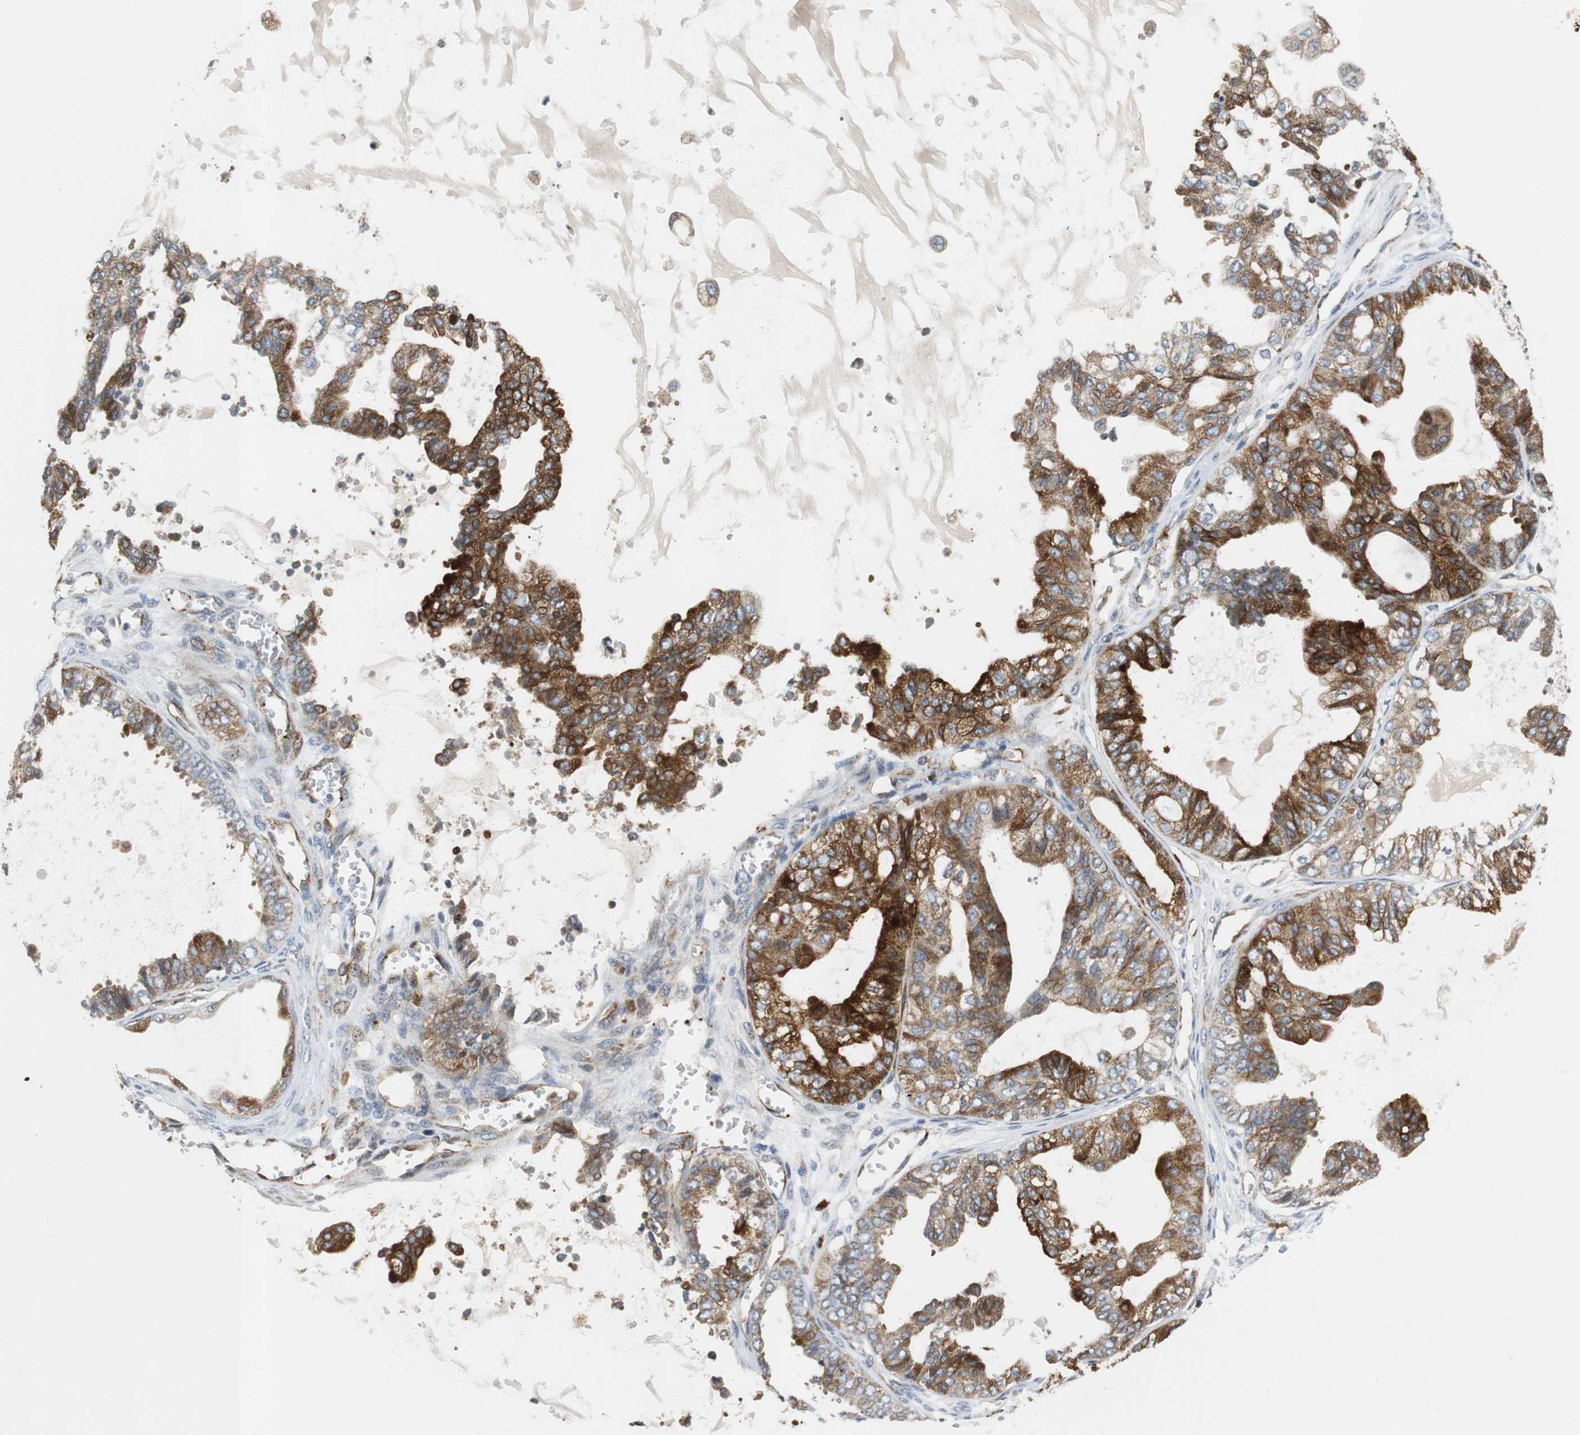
{"staining": {"intensity": "moderate", "quantity": ">75%", "location": "cytoplasmic/membranous"}, "tissue": "ovarian cancer", "cell_type": "Tumor cells", "image_type": "cancer", "snomed": [{"axis": "morphology", "description": "Carcinoma, NOS"}, {"axis": "morphology", "description": "Carcinoma, endometroid"}, {"axis": "topography", "description": "Ovary"}], "caption": "Immunohistochemistry (IHC) of human ovarian cancer shows medium levels of moderate cytoplasmic/membranous staining in about >75% of tumor cells.", "gene": "TUBA4A", "patient": {"sex": "female", "age": 50}}